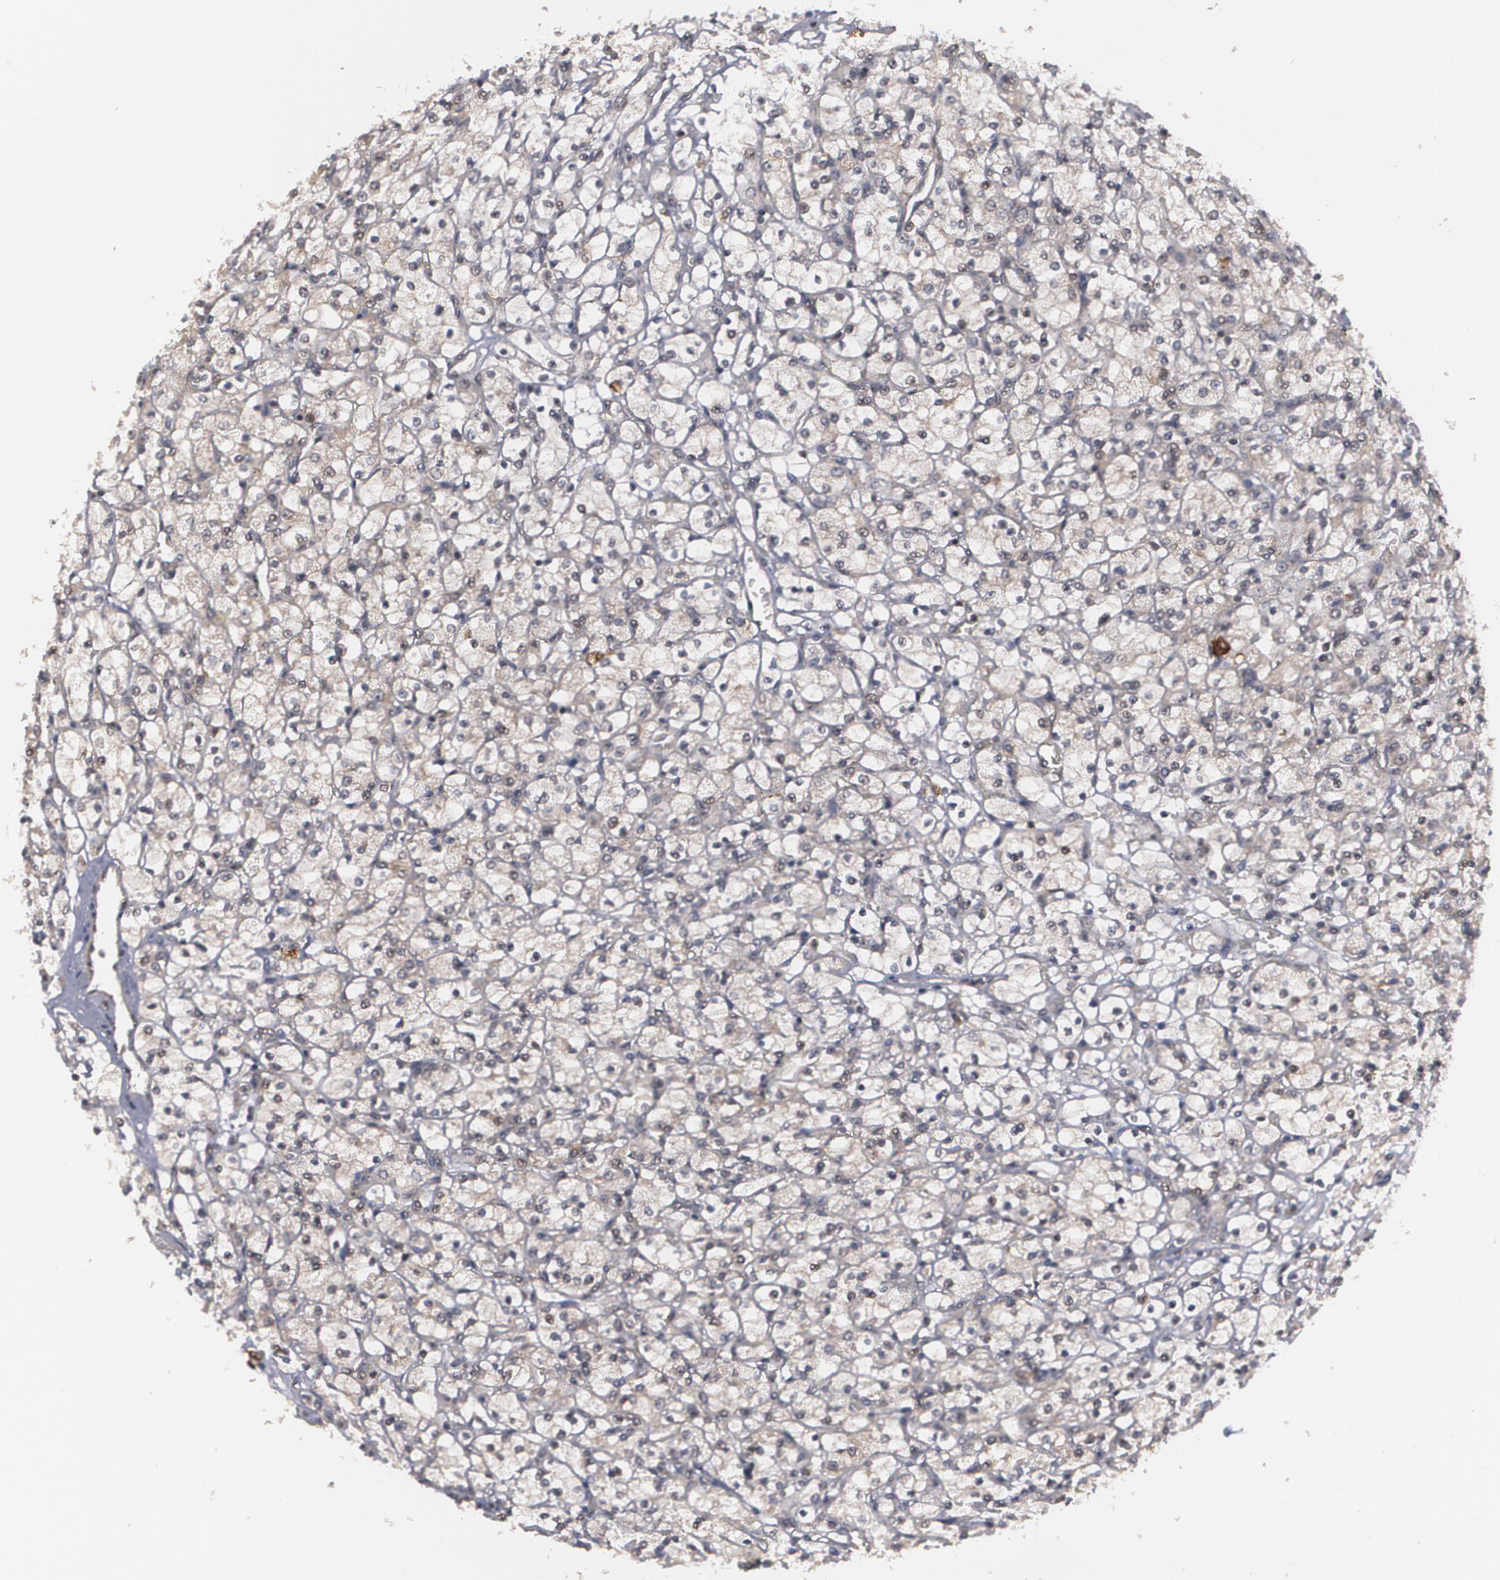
{"staining": {"intensity": "weak", "quantity": ">75%", "location": "nuclear"}, "tissue": "renal cancer", "cell_type": "Tumor cells", "image_type": "cancer", "snomed": [{"axis": "morphology", "description": "Adenocarcinoma, NOS"}, {"axis": "topography", "description": "Kidney"}], "caption": "Immunohistochemical staining of human renal adenocarcinoma shows low levels of weak nuclear protein staining in about >75% of tumor cells. (Stains: DAB in brown, nuclei in blue, Microscopy: brightfield microscopy at high magnification).", "gene": "INTS6", "patient": {"sex": "female", "age": 83}}